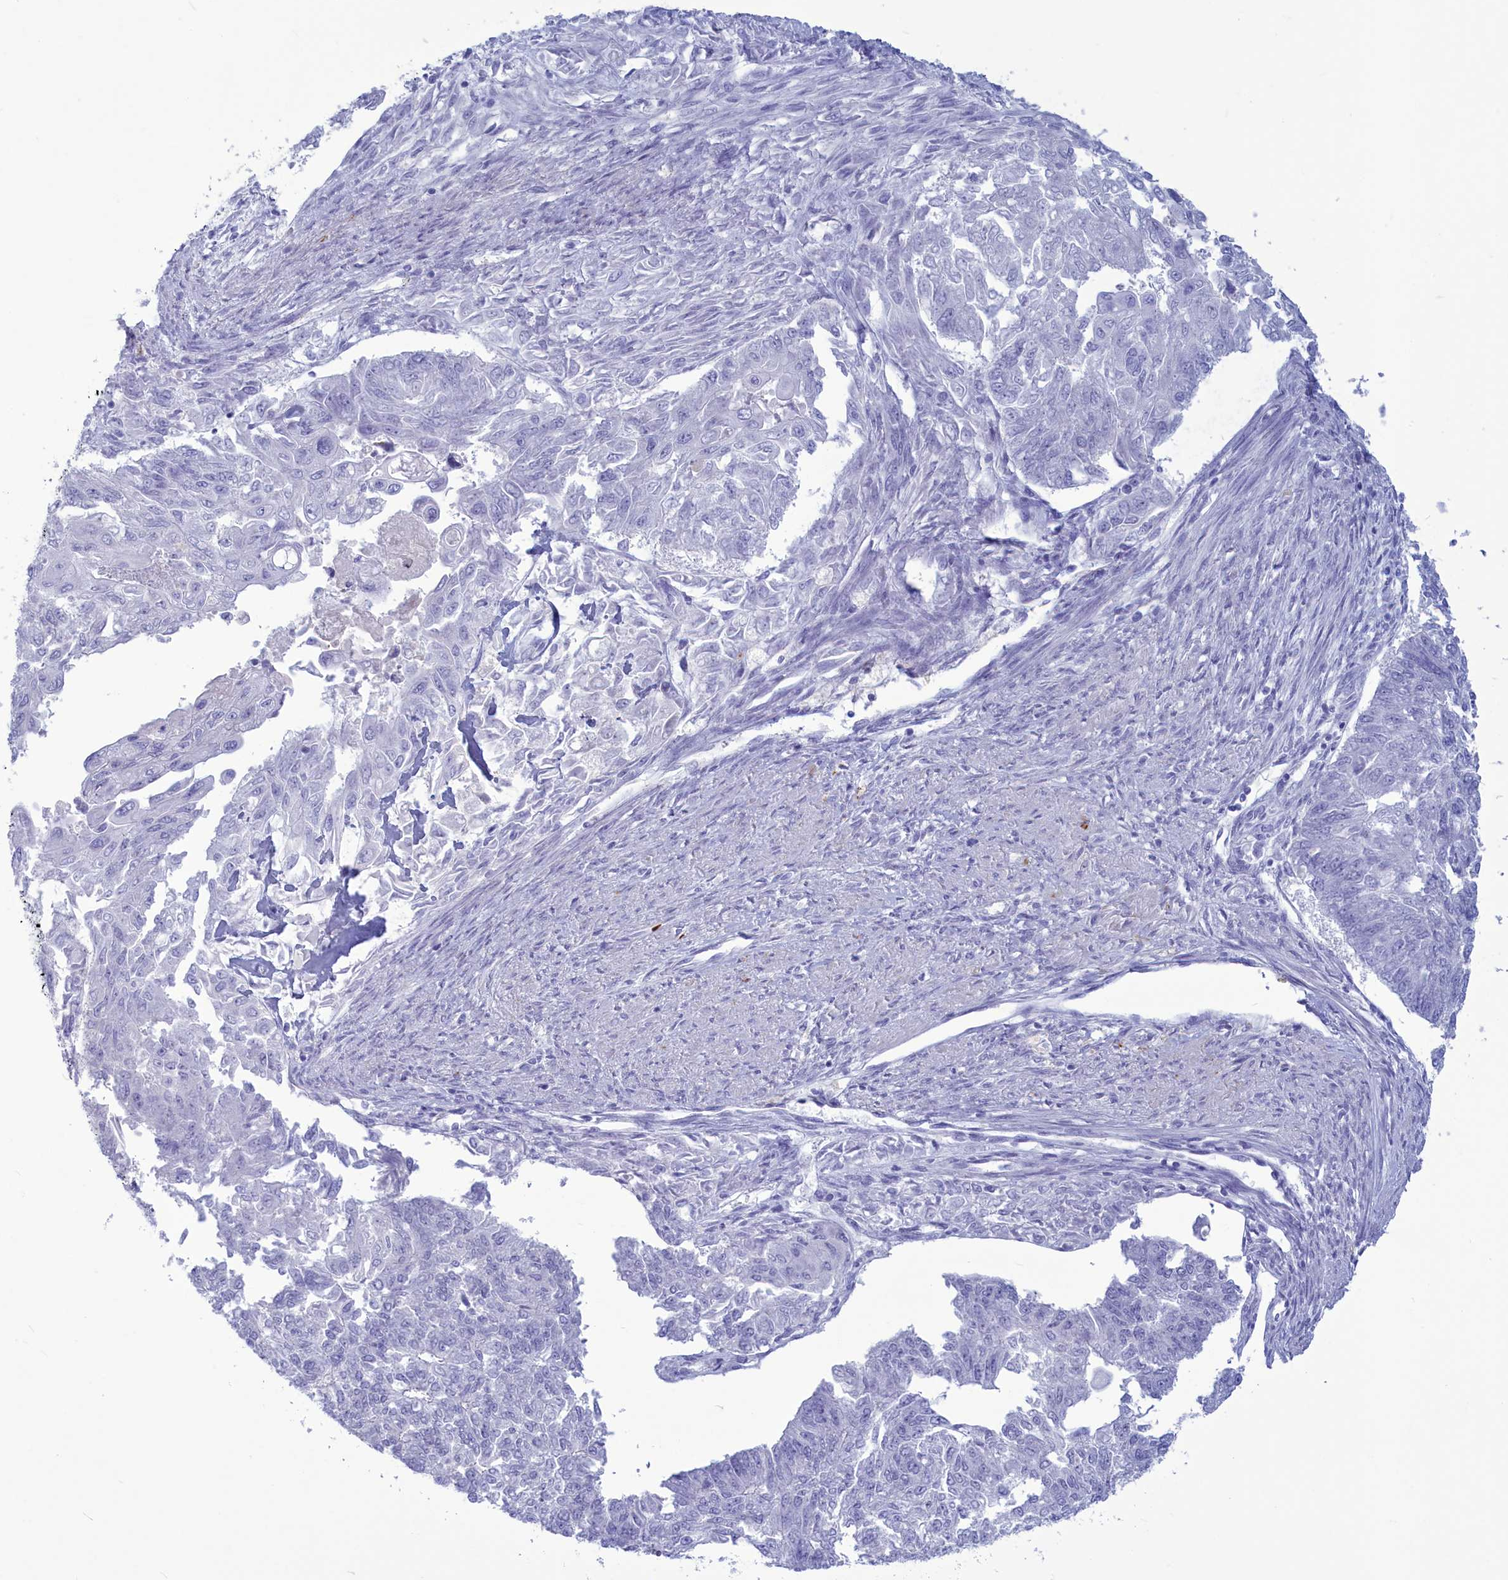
{"staining": {"intensity": "negative", "quantity": "none", "location": "none"}, "tissue": "endometrial cancer", "cell_type": "Tumor cells", "image_type": "cancer", "snomed": [{"axis": "morphology", "description": "Adenocarcinoma, NOS"}, {"axis": "topography", "description": "Endometrium"}], "caption": "DAB immunohistochemical staining of endometrial cancer (adenocarcinoma) exhibits no significant positivity in tumor cells.", "gene": "GAPDHS", "patient": {"sex": "female", "age": 32}}